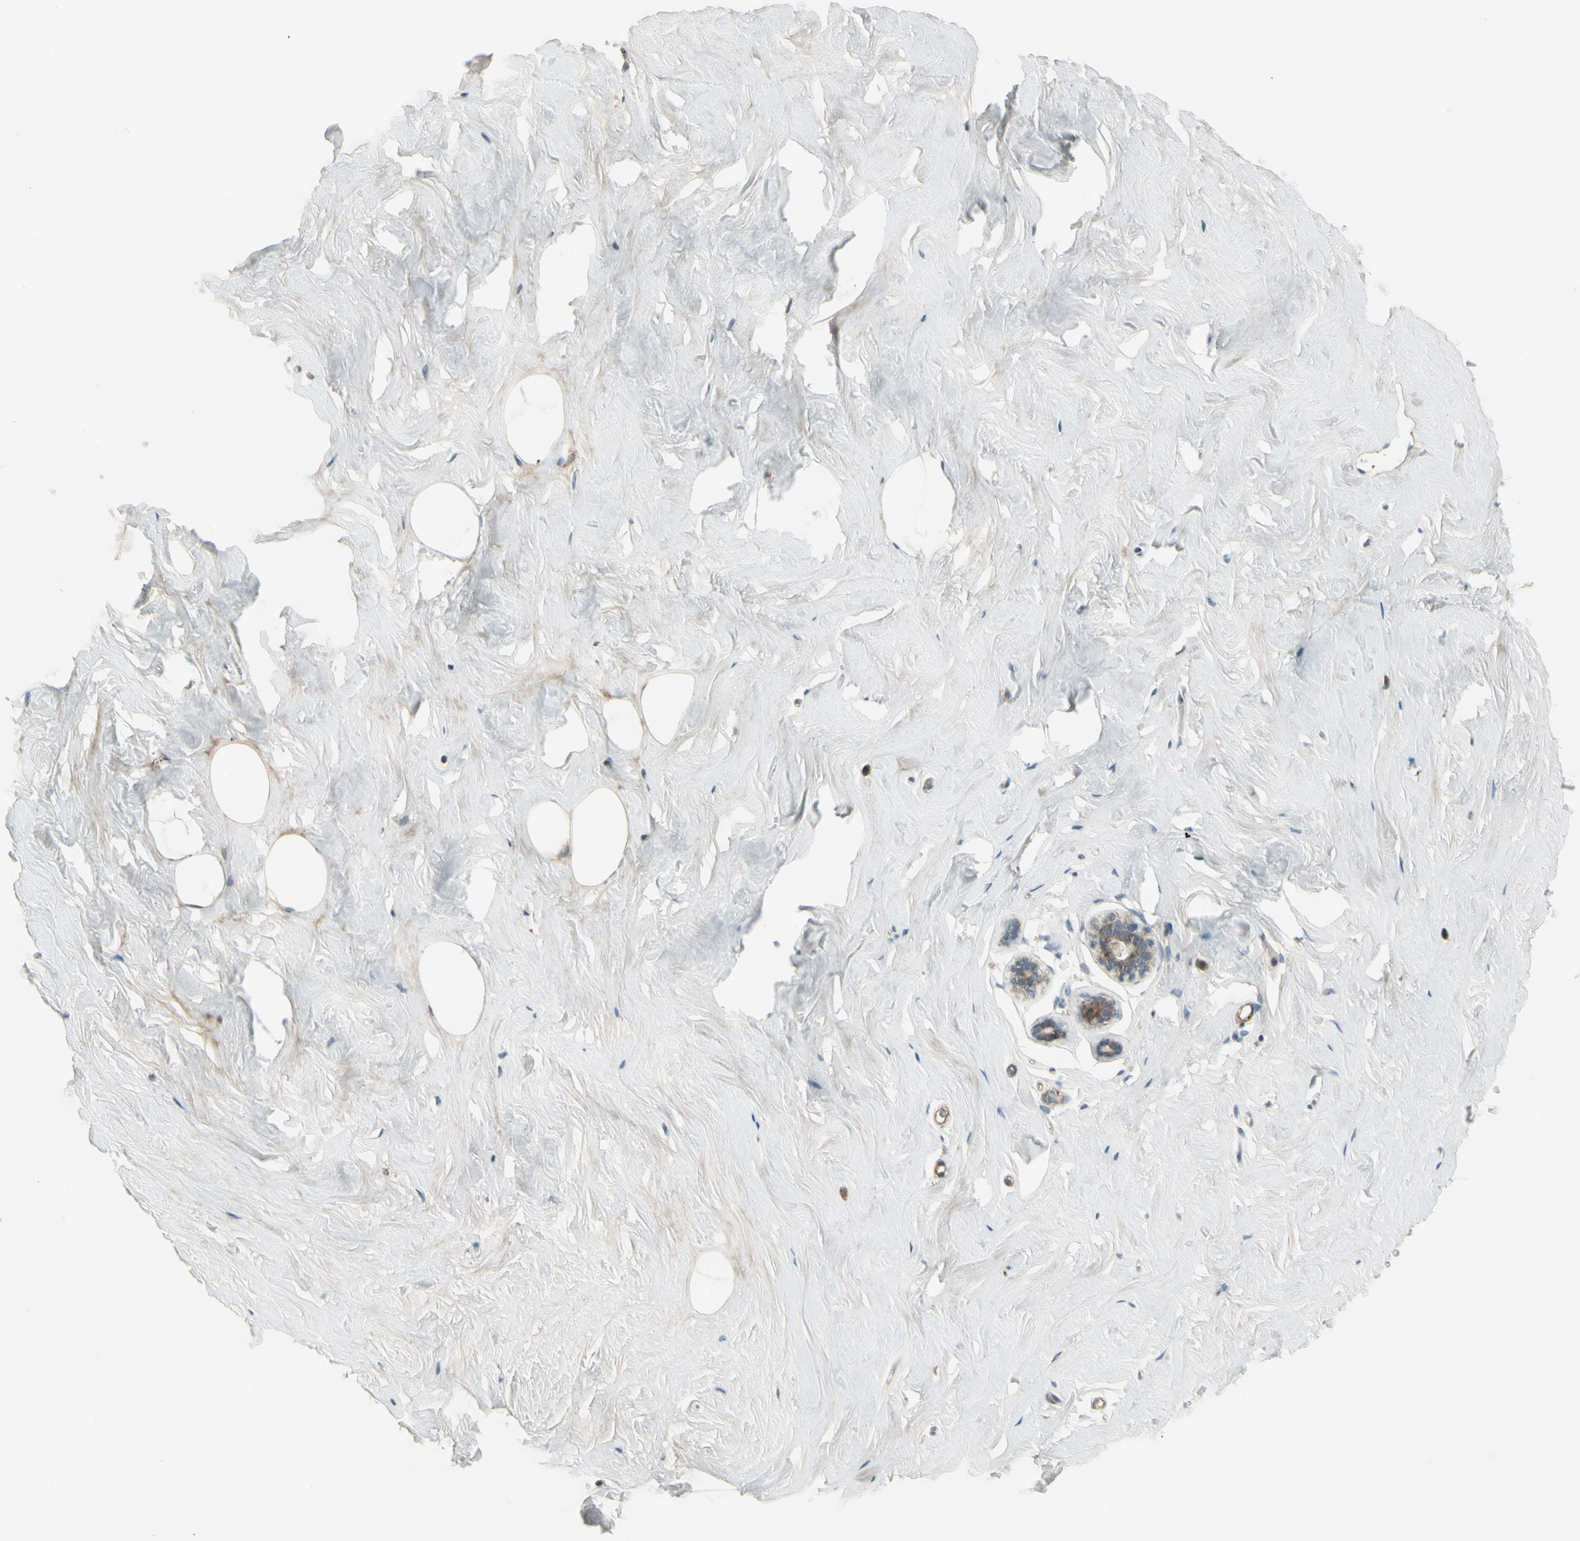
{"staining": {"intensity": "negative", "quantity": "none", "location": "none"}, "tissue": "breast", "cell_type": "Adipocytes", "image_type": "normal", "snomed": [{"axis": "morphology", "description": "Normal tissue, NOS"}, {"axis": "topography", "description": "Breast"}], "caption": "A high-resolution histopathology image shows IHC staining of unremarkable breast, which demonstrates no significant expression in adipocytes.", "gene": "OSTM1", "patient": {"sex": "female", "age": 75}}